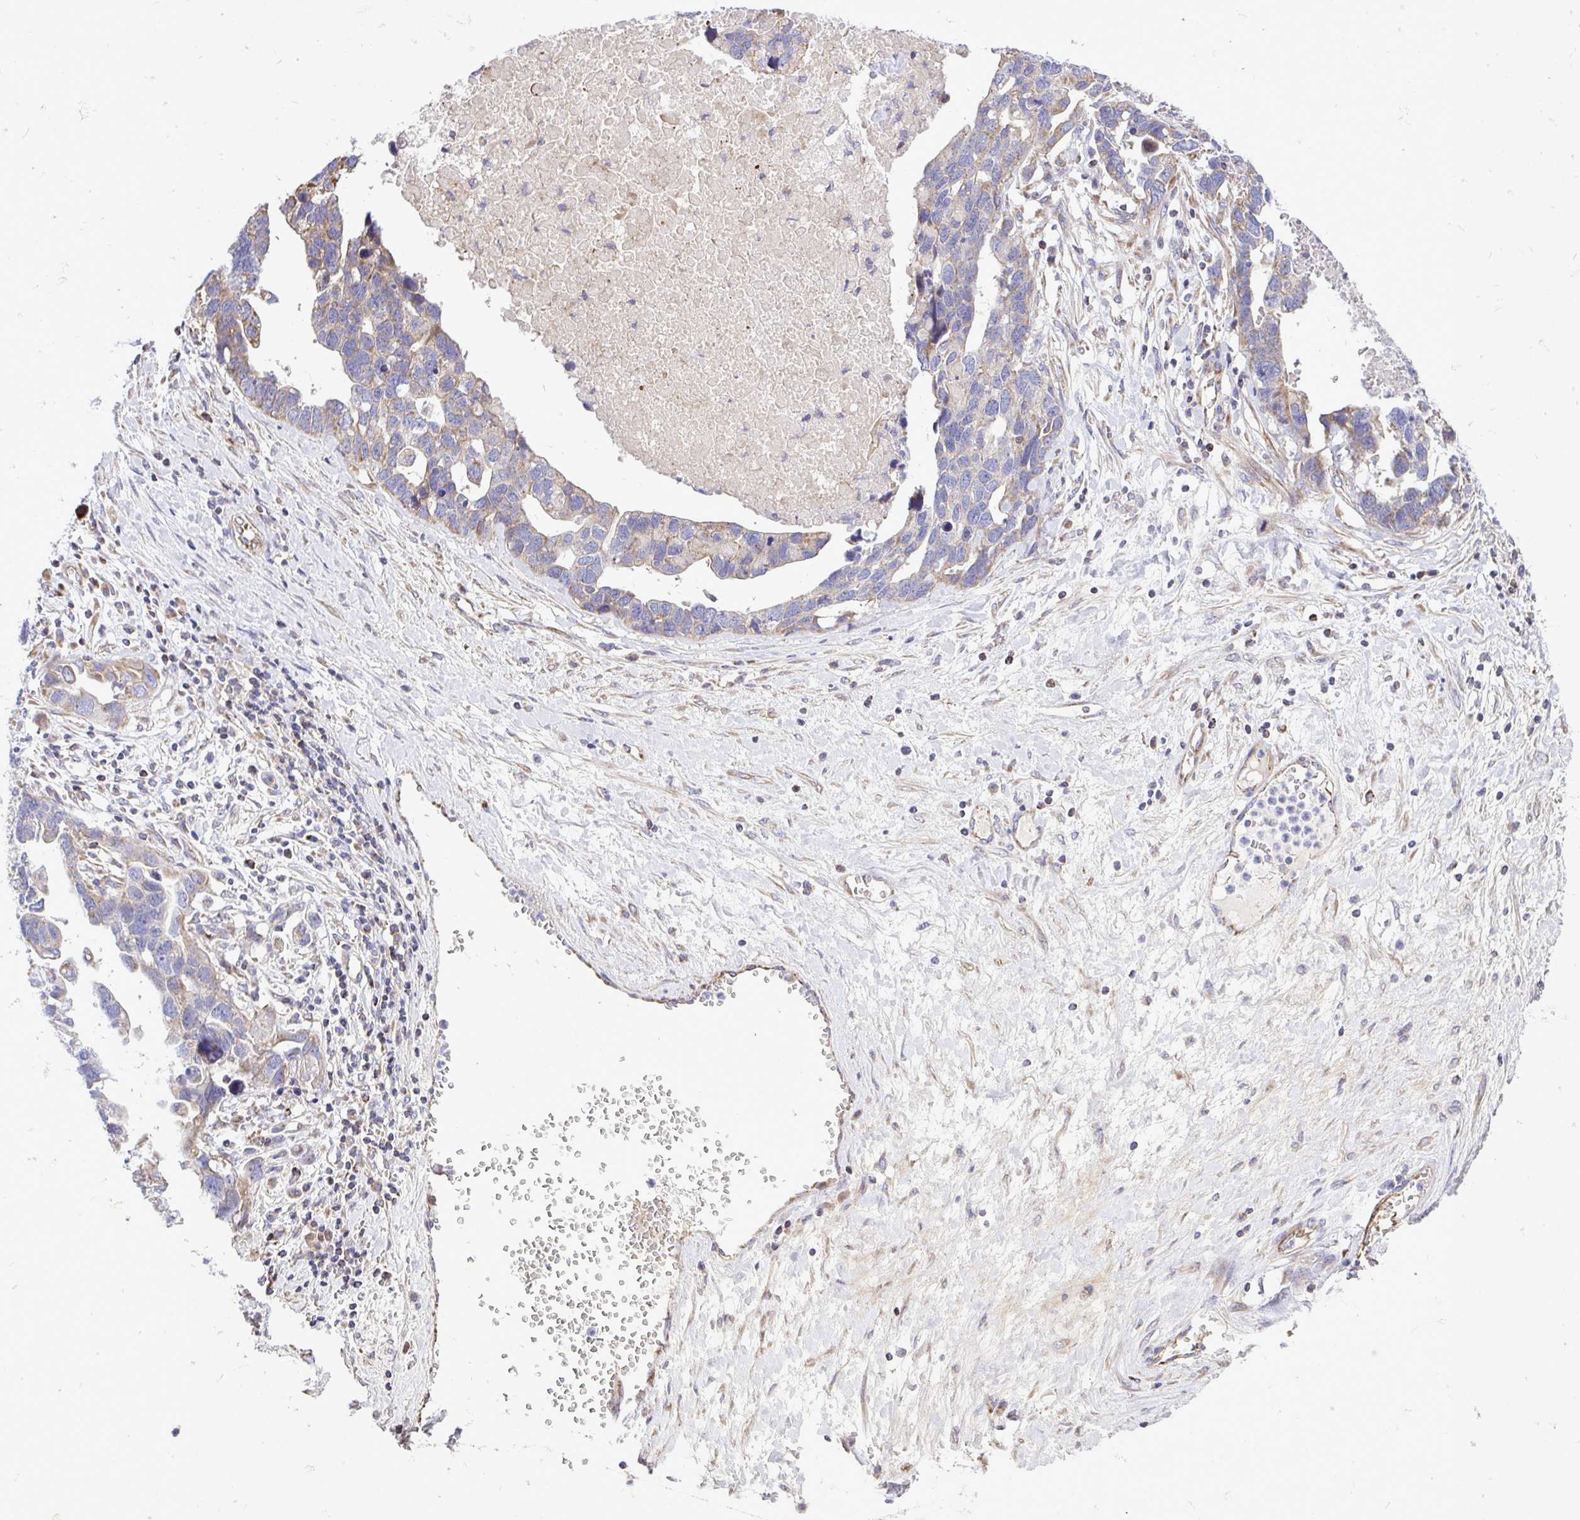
{"staining": {"intensity": "weak", "quantity": "25%-75%", "location": "cytoplasmic/membranous"}, "tissue": "ovarian cancer", "cell_type": "Tumor cells", "image_type": "cancer", "snomed": [{"axis": "morphology", "description": "Cystadenocarcinoma, serous, NOS"}, {"axis": "topography", "description": "Ovary"}], "caption": "High-power microscopy captured an IHC histopathology image of serous cystadenocarcinoma (ovarian), revealing weak cytoplasmic/membranous expression in about 25%-75% of tumor cells.", "gene": "ATP13A2", "patient": {"sex": "female", "age": 54}}